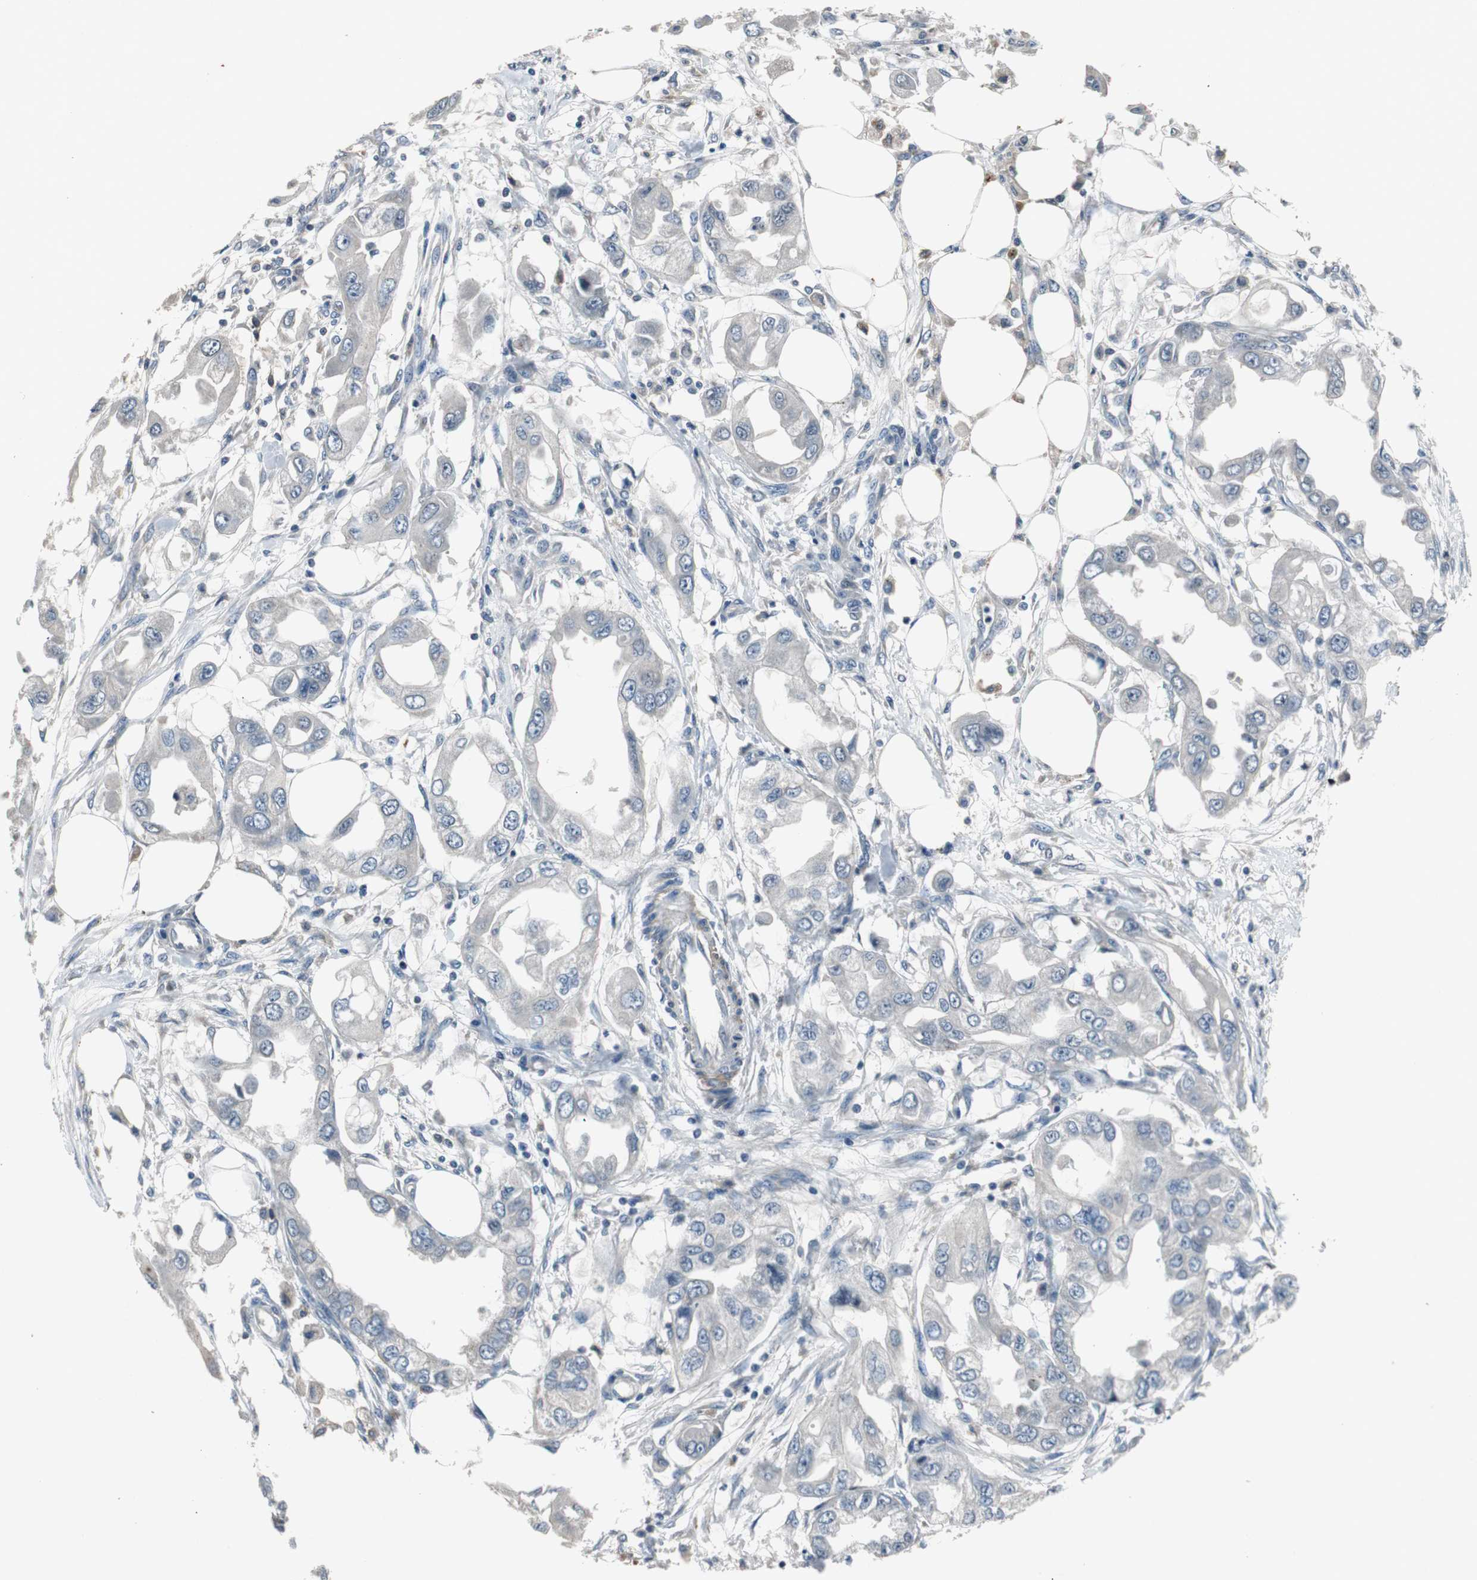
{"staining": {"intensity": "negative", "quantity": "none", "location": "none"}, "tissue": "endometrial cancer", "cell_type": "Tumor cells", "image_type": "cancer", "snomed": [{"axis": "morphology", "description": "Adenocarcinoma, NOS"}, {"axis": "topography", "description": "Endometrium"}], "caption": "An IHC histopathology image of adenocarcinoma (endometrial) is shown. There is no staining in tumor cells of adenocarcinoma (endometrial).", "gene": "PCYT1B", "patient": {"sex": "female", "age": 67}}